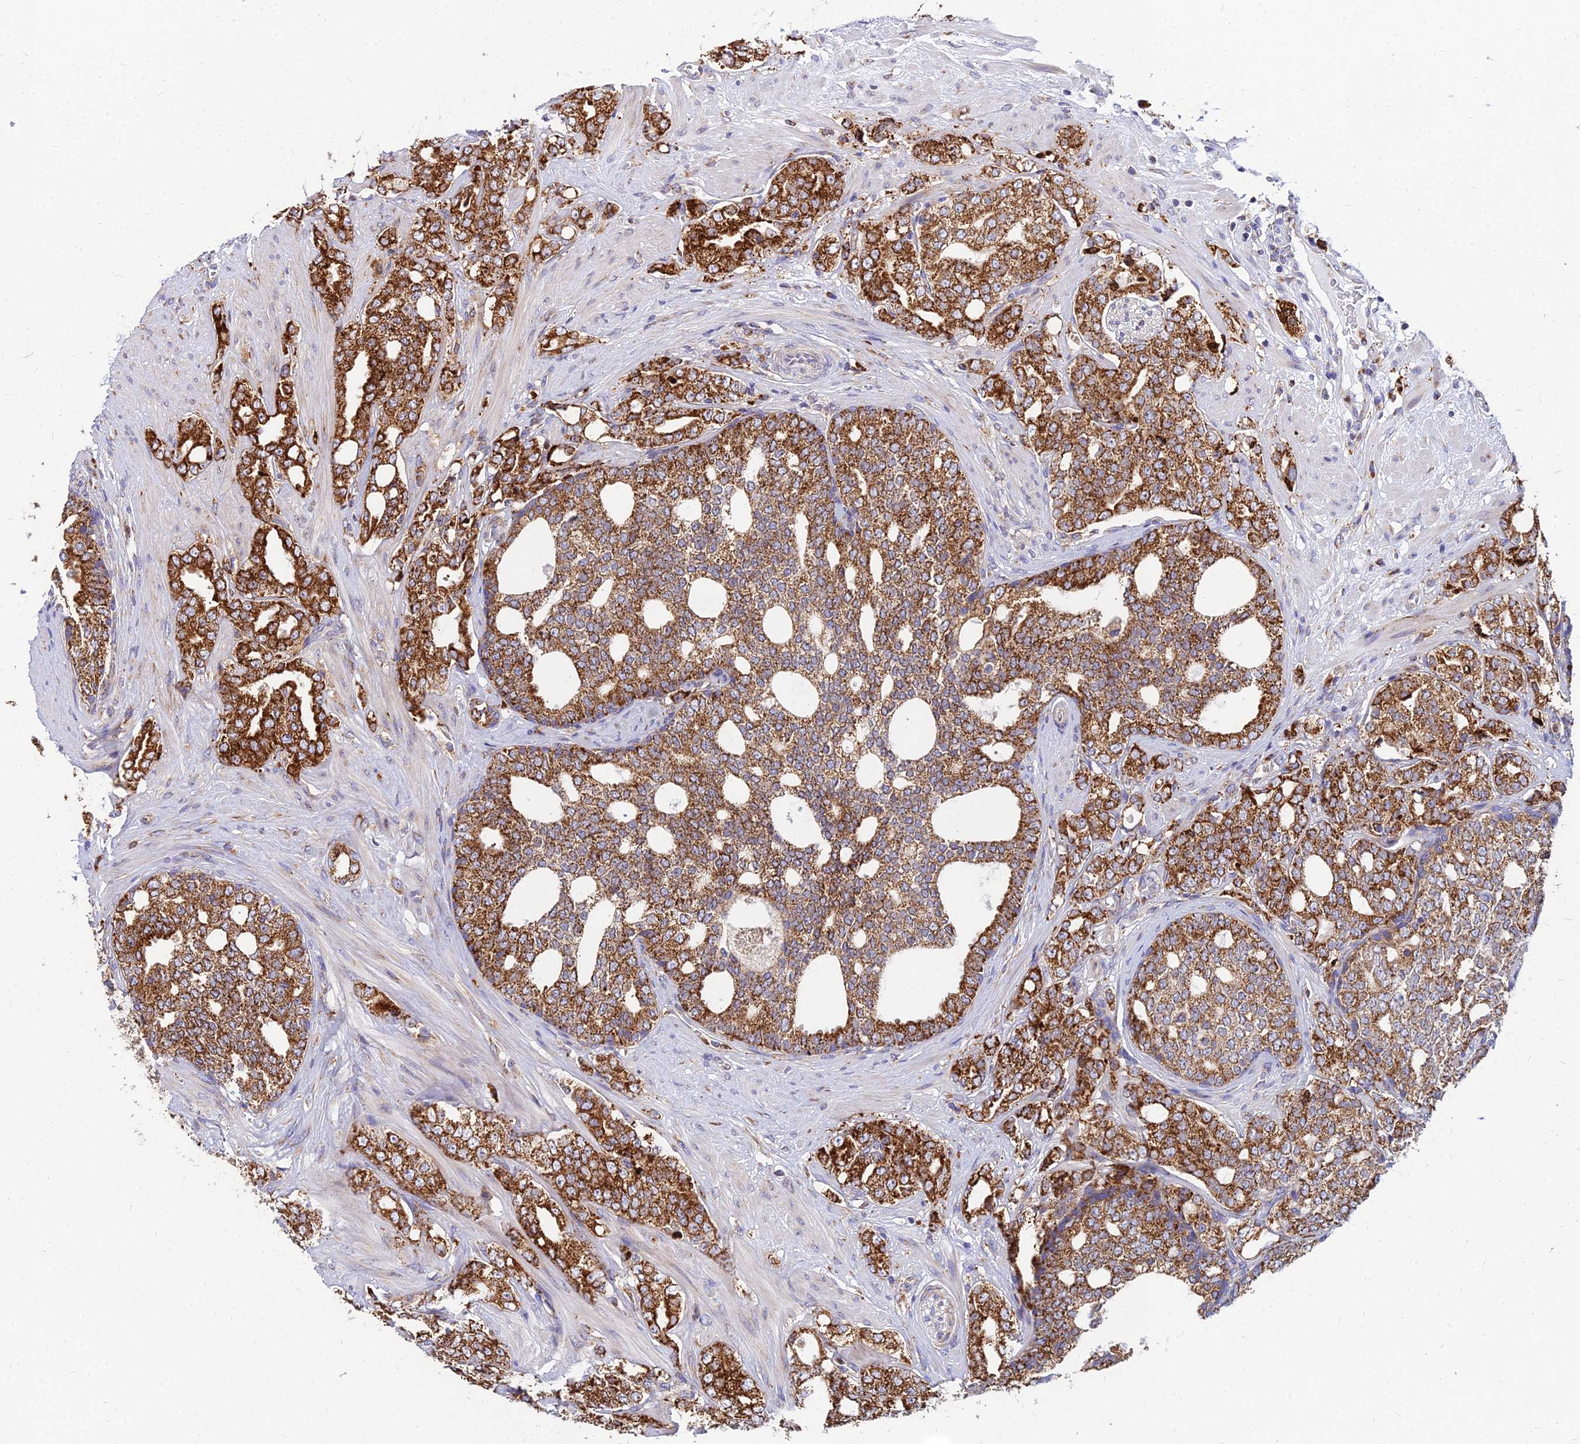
{"staining": {"intensity": "strong", "quantity": ">75%", "location": "cytoplasmic/membranous"}, "tissue": "prostate cancer", "cell_type": "Tumor cells", "image_type": "cancer", "snomed": [{"axis": "morphology", "description": "Adenocarcinoma, High grade"}, {"axis": "topography", "description": "Prostate"}], "caption": "Prostate cancer (high-grade adenocarcinoma) tissue displays strong cytoplasmic/membranous staining in approximately >75% of tumor cells The staining is performed using DAB brown chromogen to label protein expression. The nuclei are counter-stained blue using hematoxylin.", "gene": "CCT6B", "patient": {"sex": "male", "age": 64}}